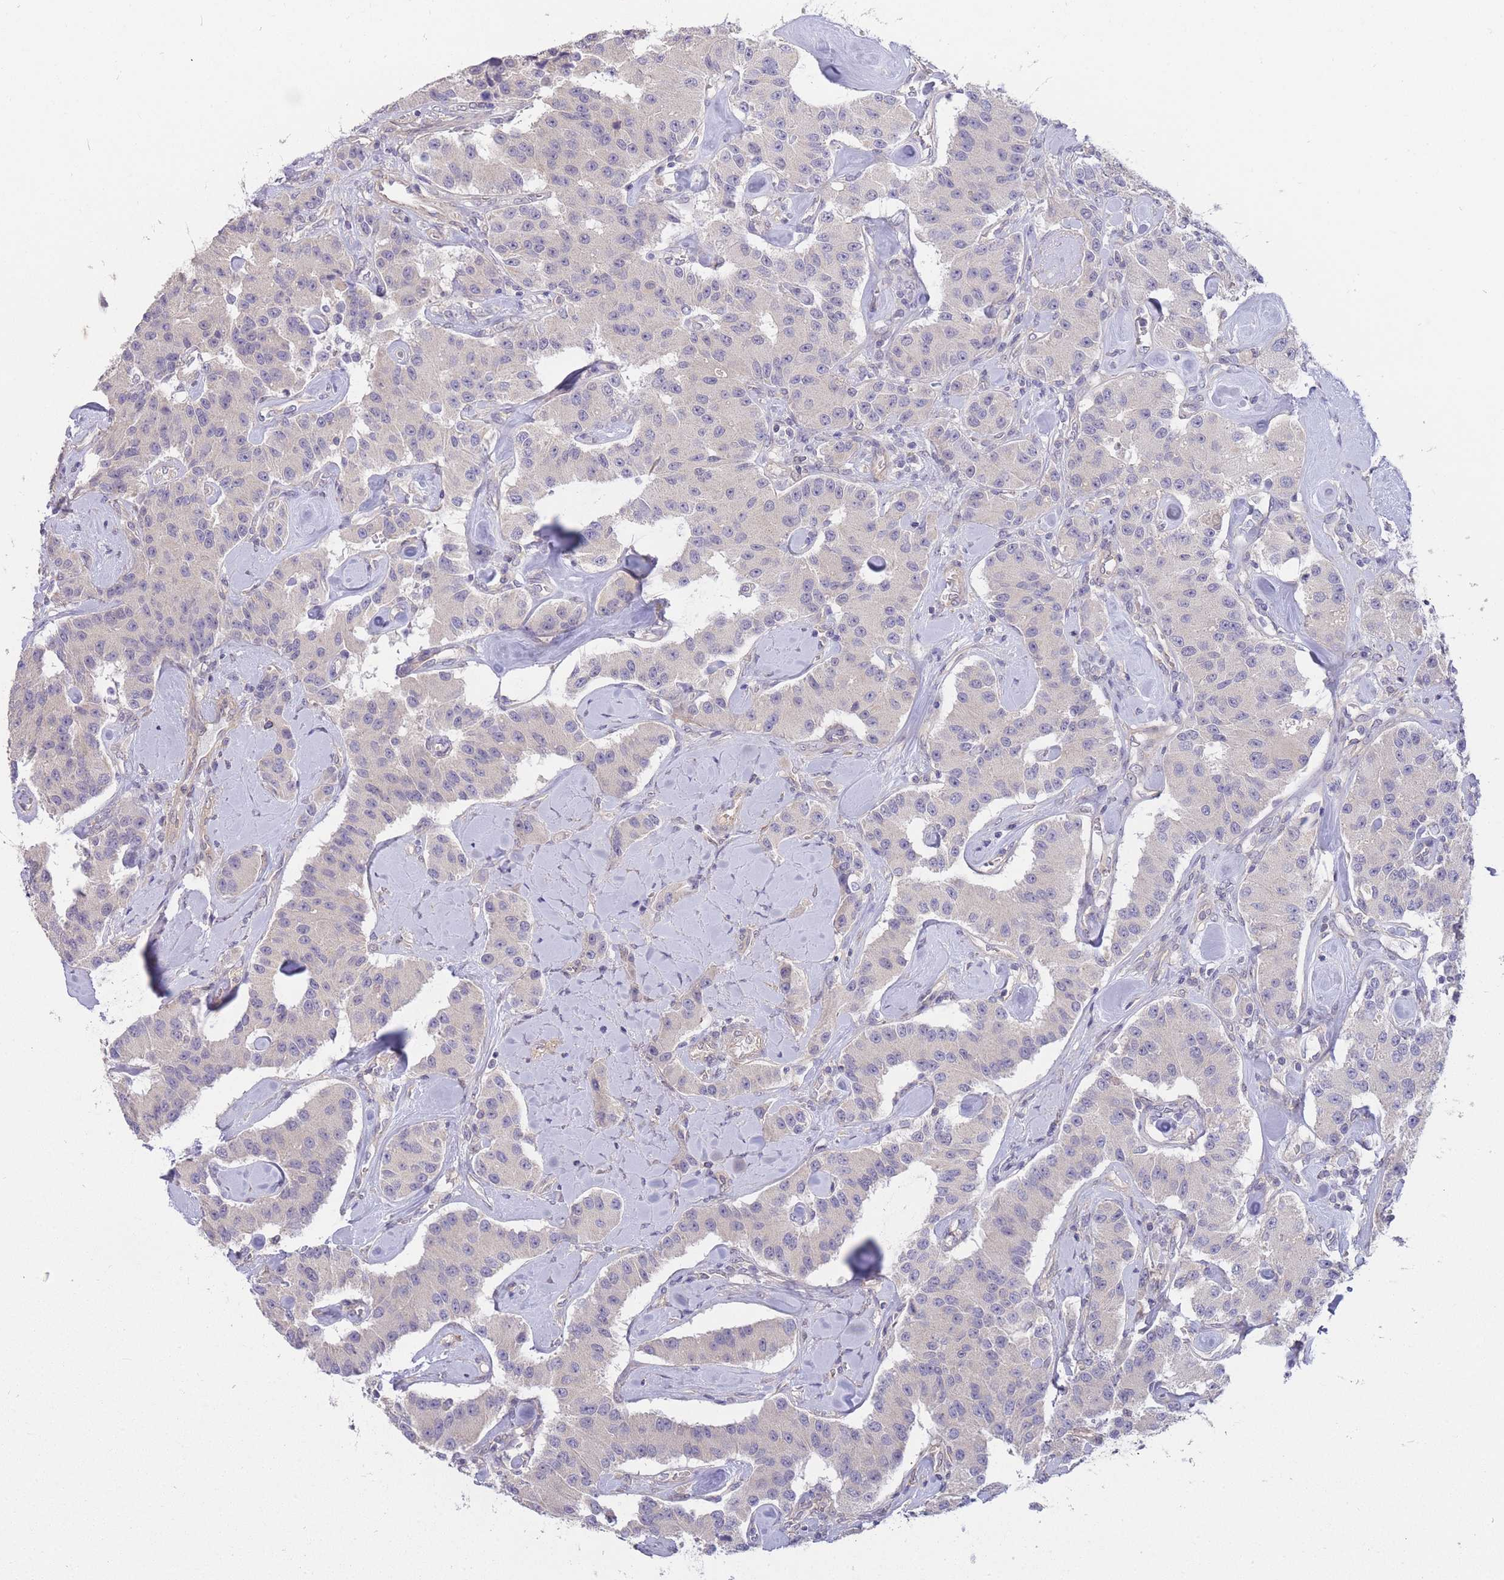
{"staining": {"intensity": "negative", "quantity": "none", "location": "none"}, "tissue": "carcinoid", "cell_type": "Tumor cells", "image_type": "cancer", "snomed": [{"axis": "morphology", "description": "Carcinoid, malignant, NOS"}, {"axis": "topography", "description": "Pancreas"}], "caption": "Immunohistochemistry photomicrograph of human carcinoid stained for a protein (brown), which reveals no expression in tumor cells. (DAB (3,3'-diaminobenzidine) immunohistochemistry with hematoxylin counter stain).", "gene": "SMC6", "patient": {"sex": "male", "age": 41}}